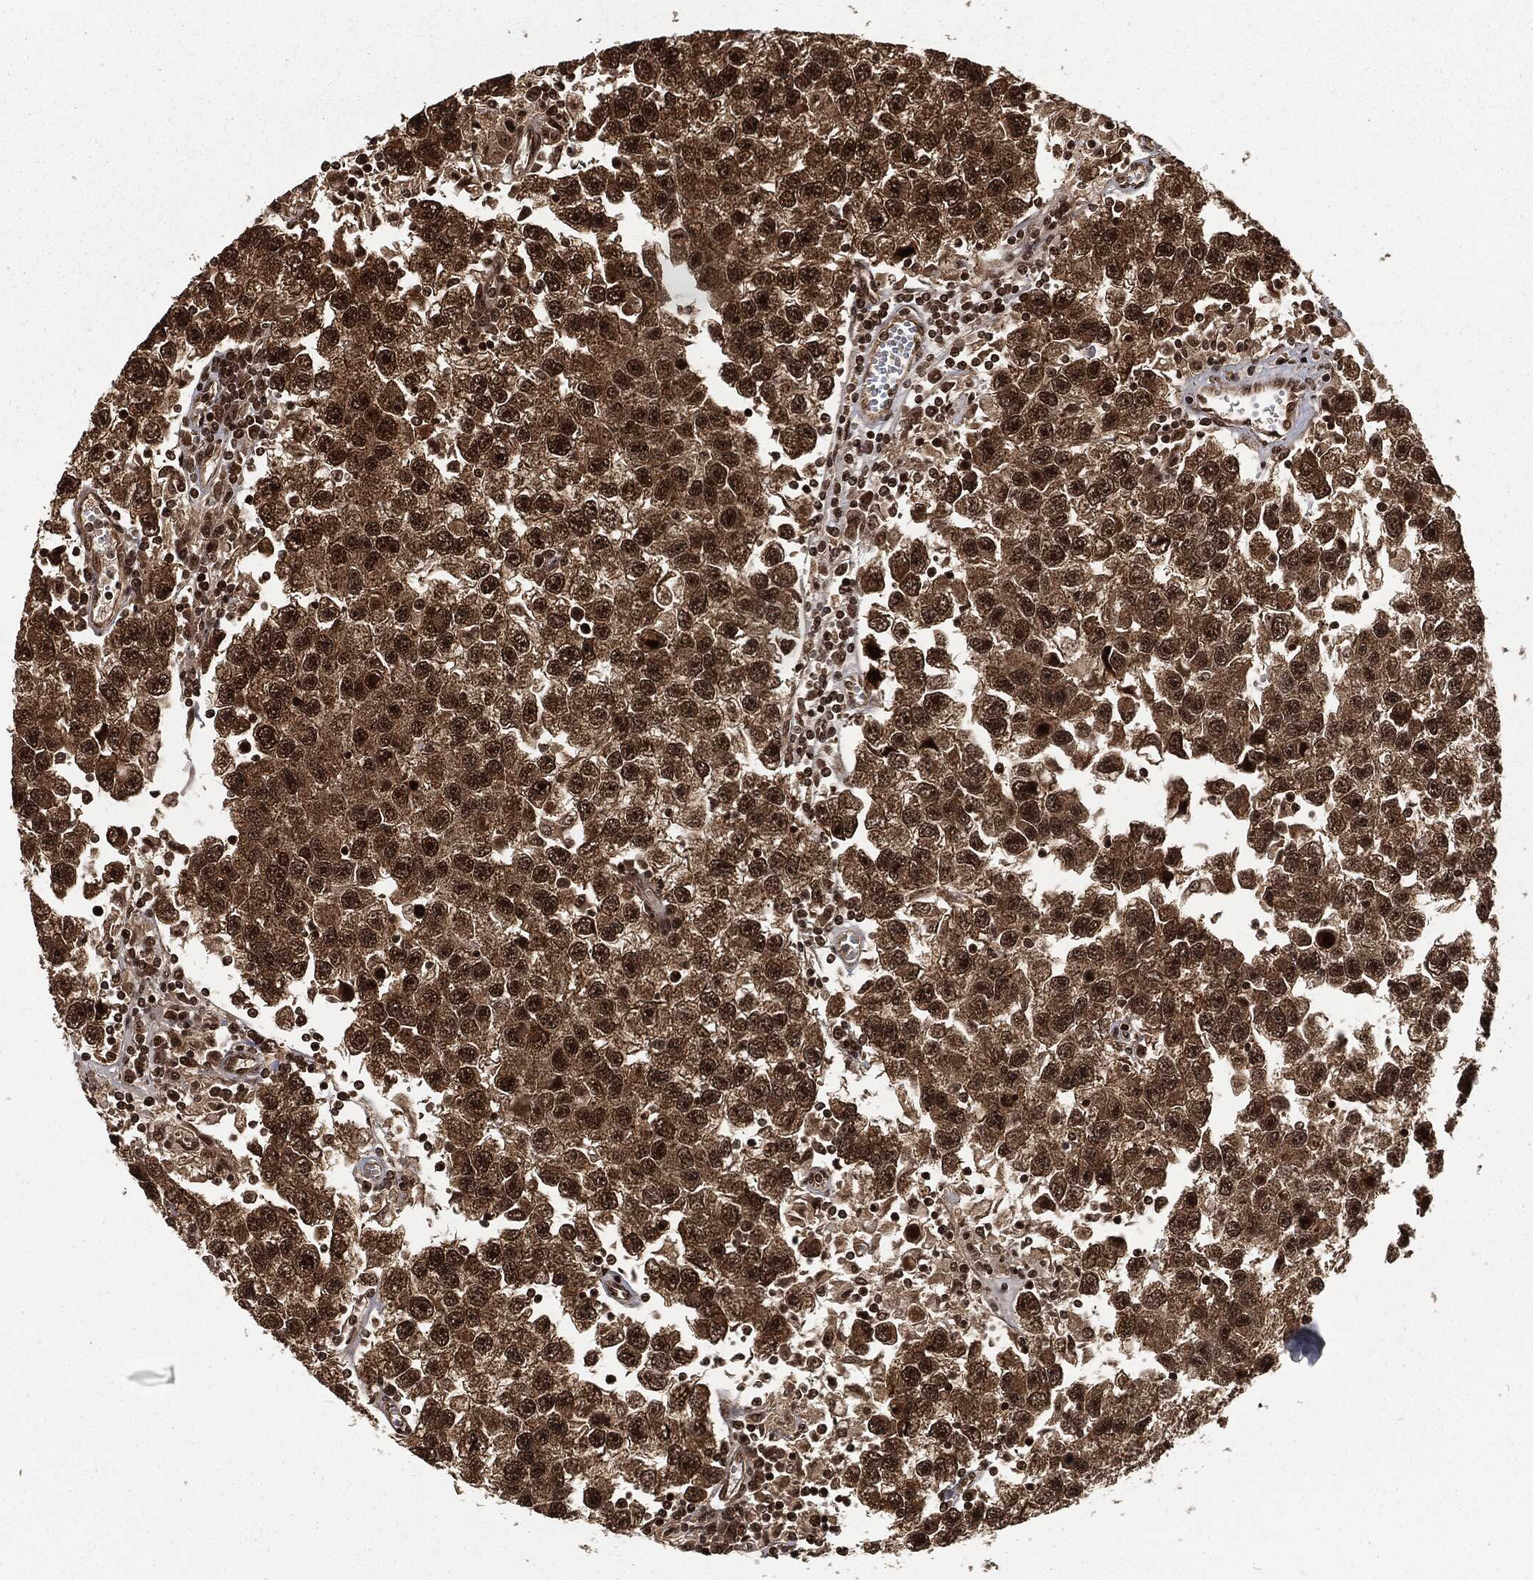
{"staining": {"intensity": "strong", "quantity": ">75%", "location": "nuclear"}, "tissue": "testis cancer", "cell_type": "Tumor cells", "image_type": "cancer", "snomed": [{"axis": "morphology", "description": "Seminoma, NOS"}, {"axis": "topography", "description": "Testis"}], "caption": "This histopathology image demonstrates immunohistochemistry (IHC) staining of seminoma (testis), with high strong nuclear expression in about >75% of tumor cells.", "gene": "NGRN", "patient": {"sex": "male", "age": 26}}